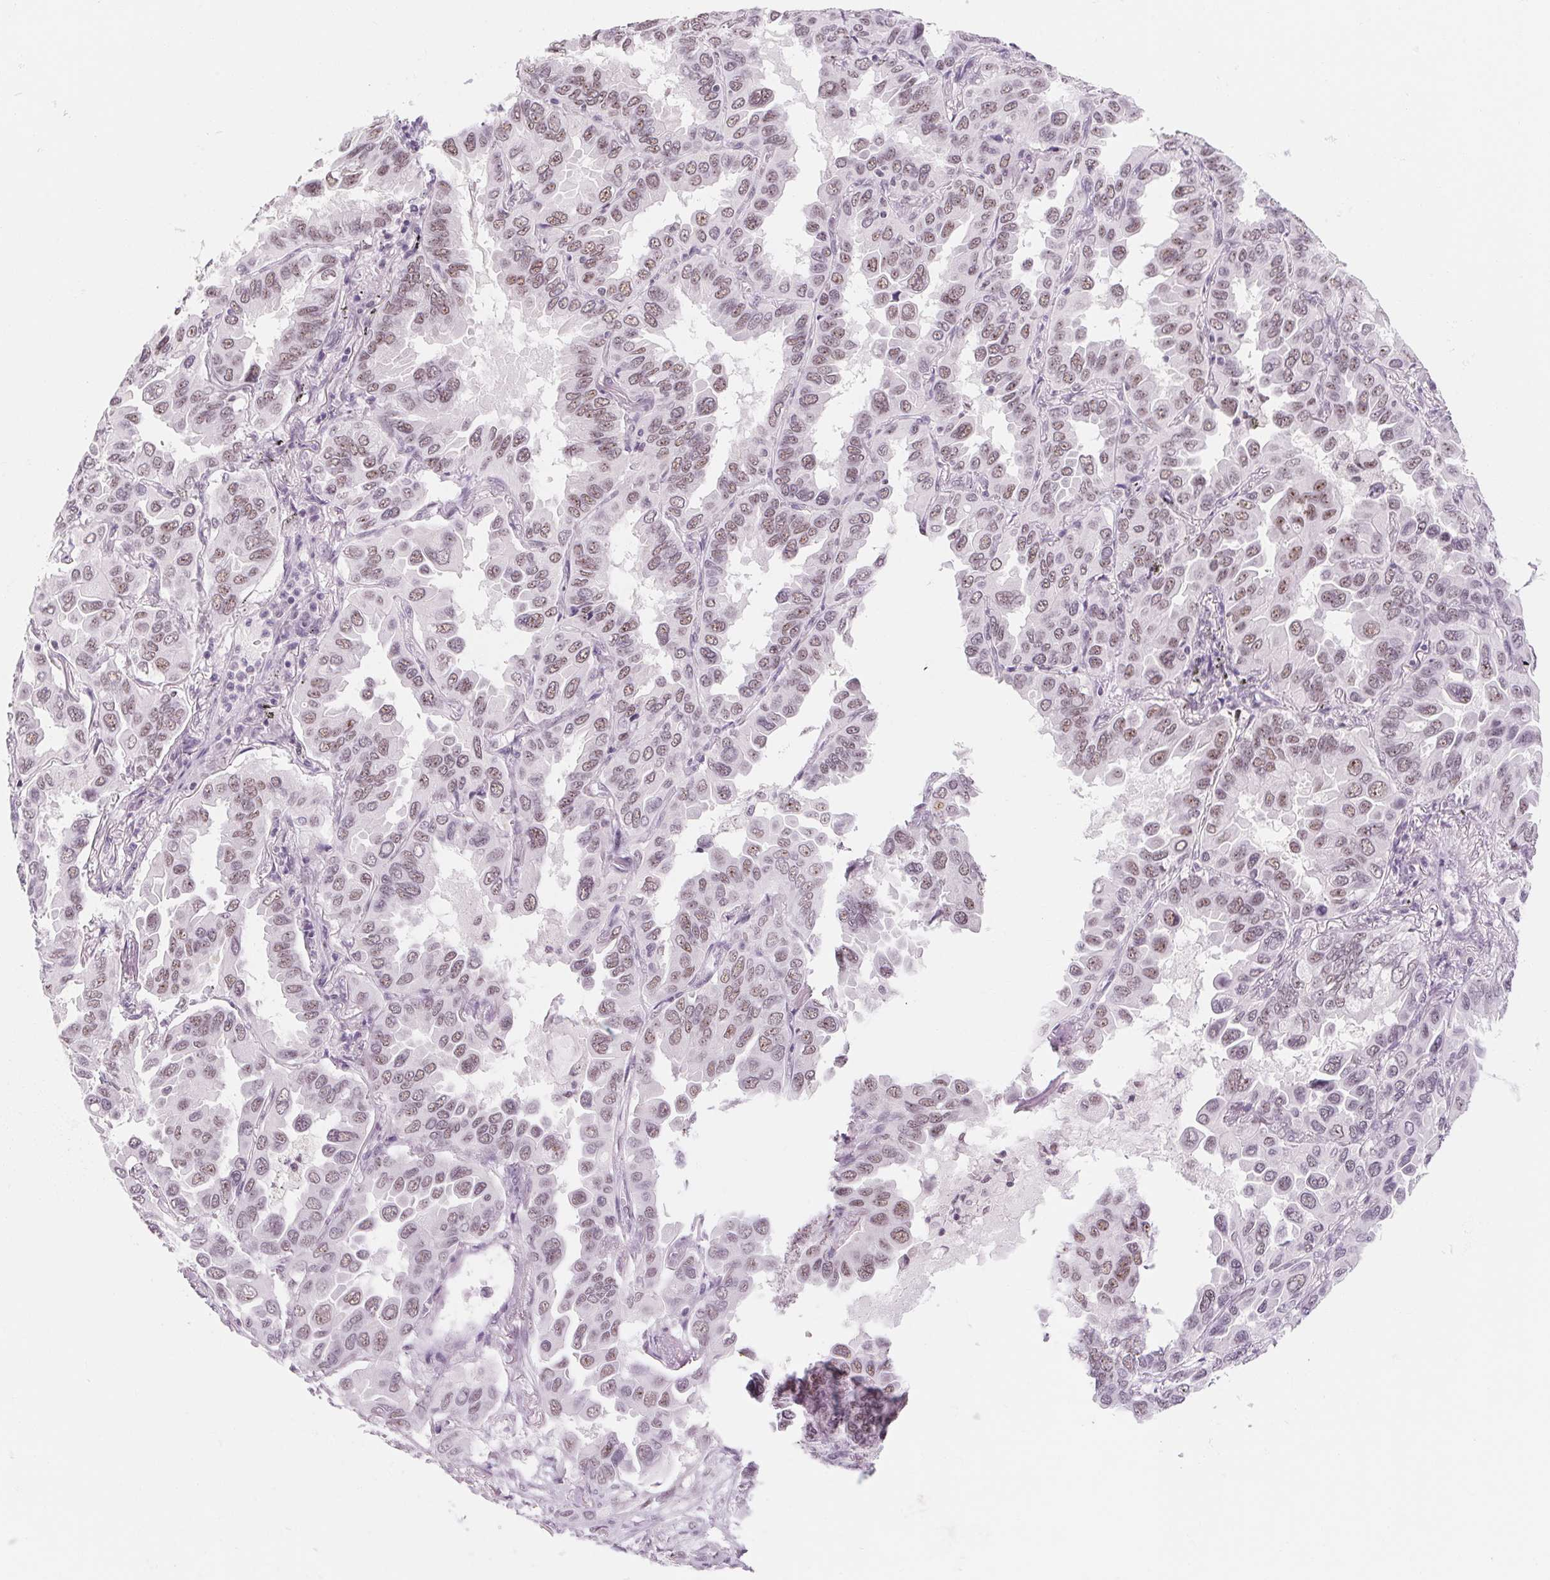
{"staining": {"intensity": "weak", "quantity": "25%-75%", "location": "nuclear"}, "tissue": "lung cancer", "cell_type": "Tumor cells", "image_type": "cancer", "snomed": [{"axis": "morphology", "description": "Adenocarcinoma, NOS"}, {"axis": "topography", "description": "Lung"}], "caption": "Approximately 25%-75% of tumor cells in adenocarcinoma (lung) exhibit weak nuclear protein expression as visualized by brown immunohistochemical staining.", "gene": "ZIC4", "patient": {"sex": "male", "age": 64}}